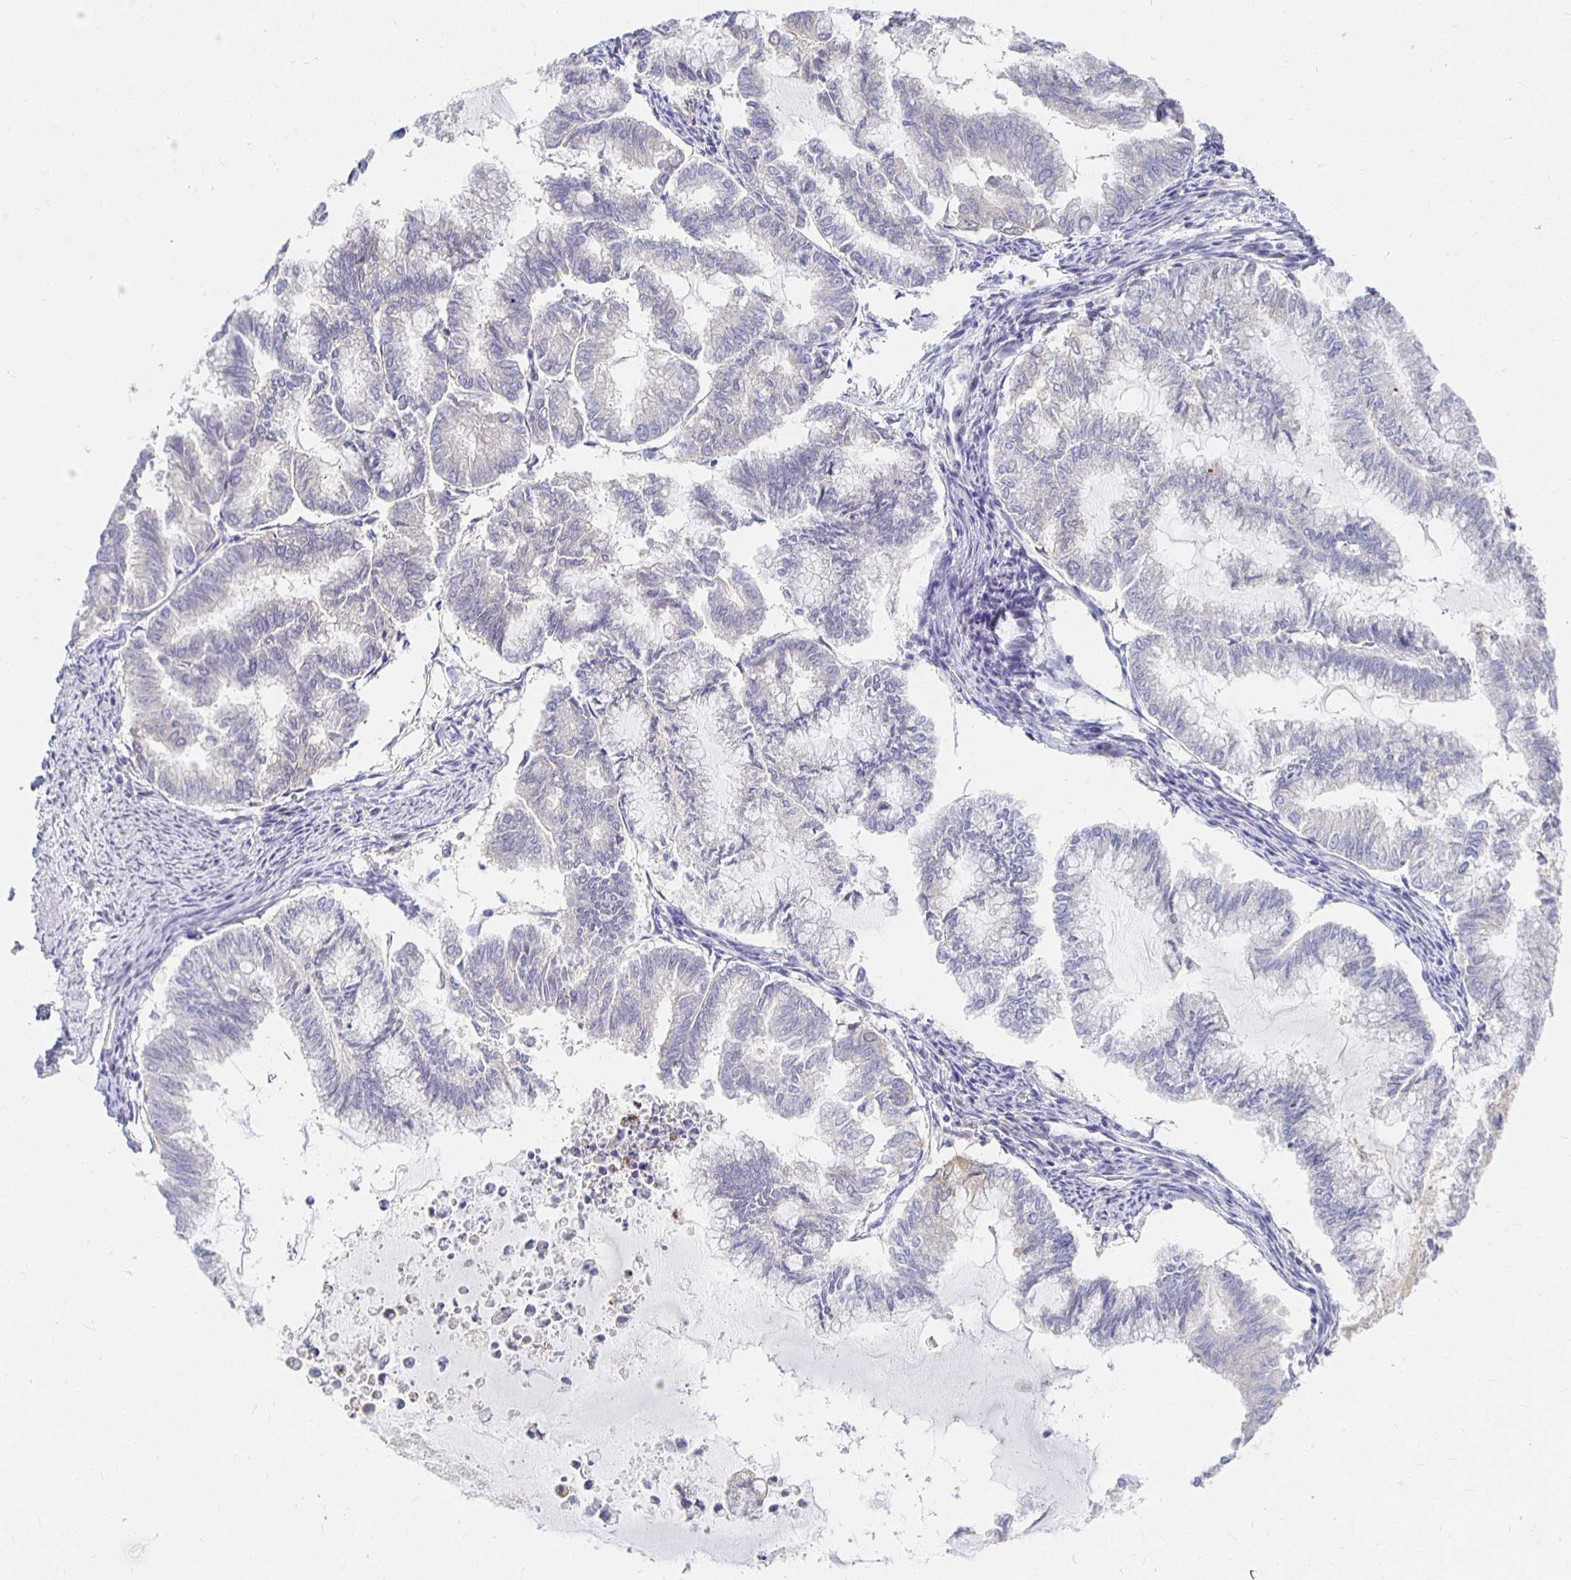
{"staining": {"intensity": "negative", "quantity": "none", "location": "none"}, "tissue": "endometrial cancer", "cell_type": "Tumor cells", "image_type": "cancer", "snomed": [{"axis": "morphology", "description": "Adenocarcinoma, NOS"}, {"axis": "topography", "description": "Endometrium"}], "caption": "The immunohistochemistry (IHC) histopathology image has no significant staining in tumor cells of endometrial cancer tissue.", "gene": "FKRP", "patient": {"sex": "female", "age": 79}}